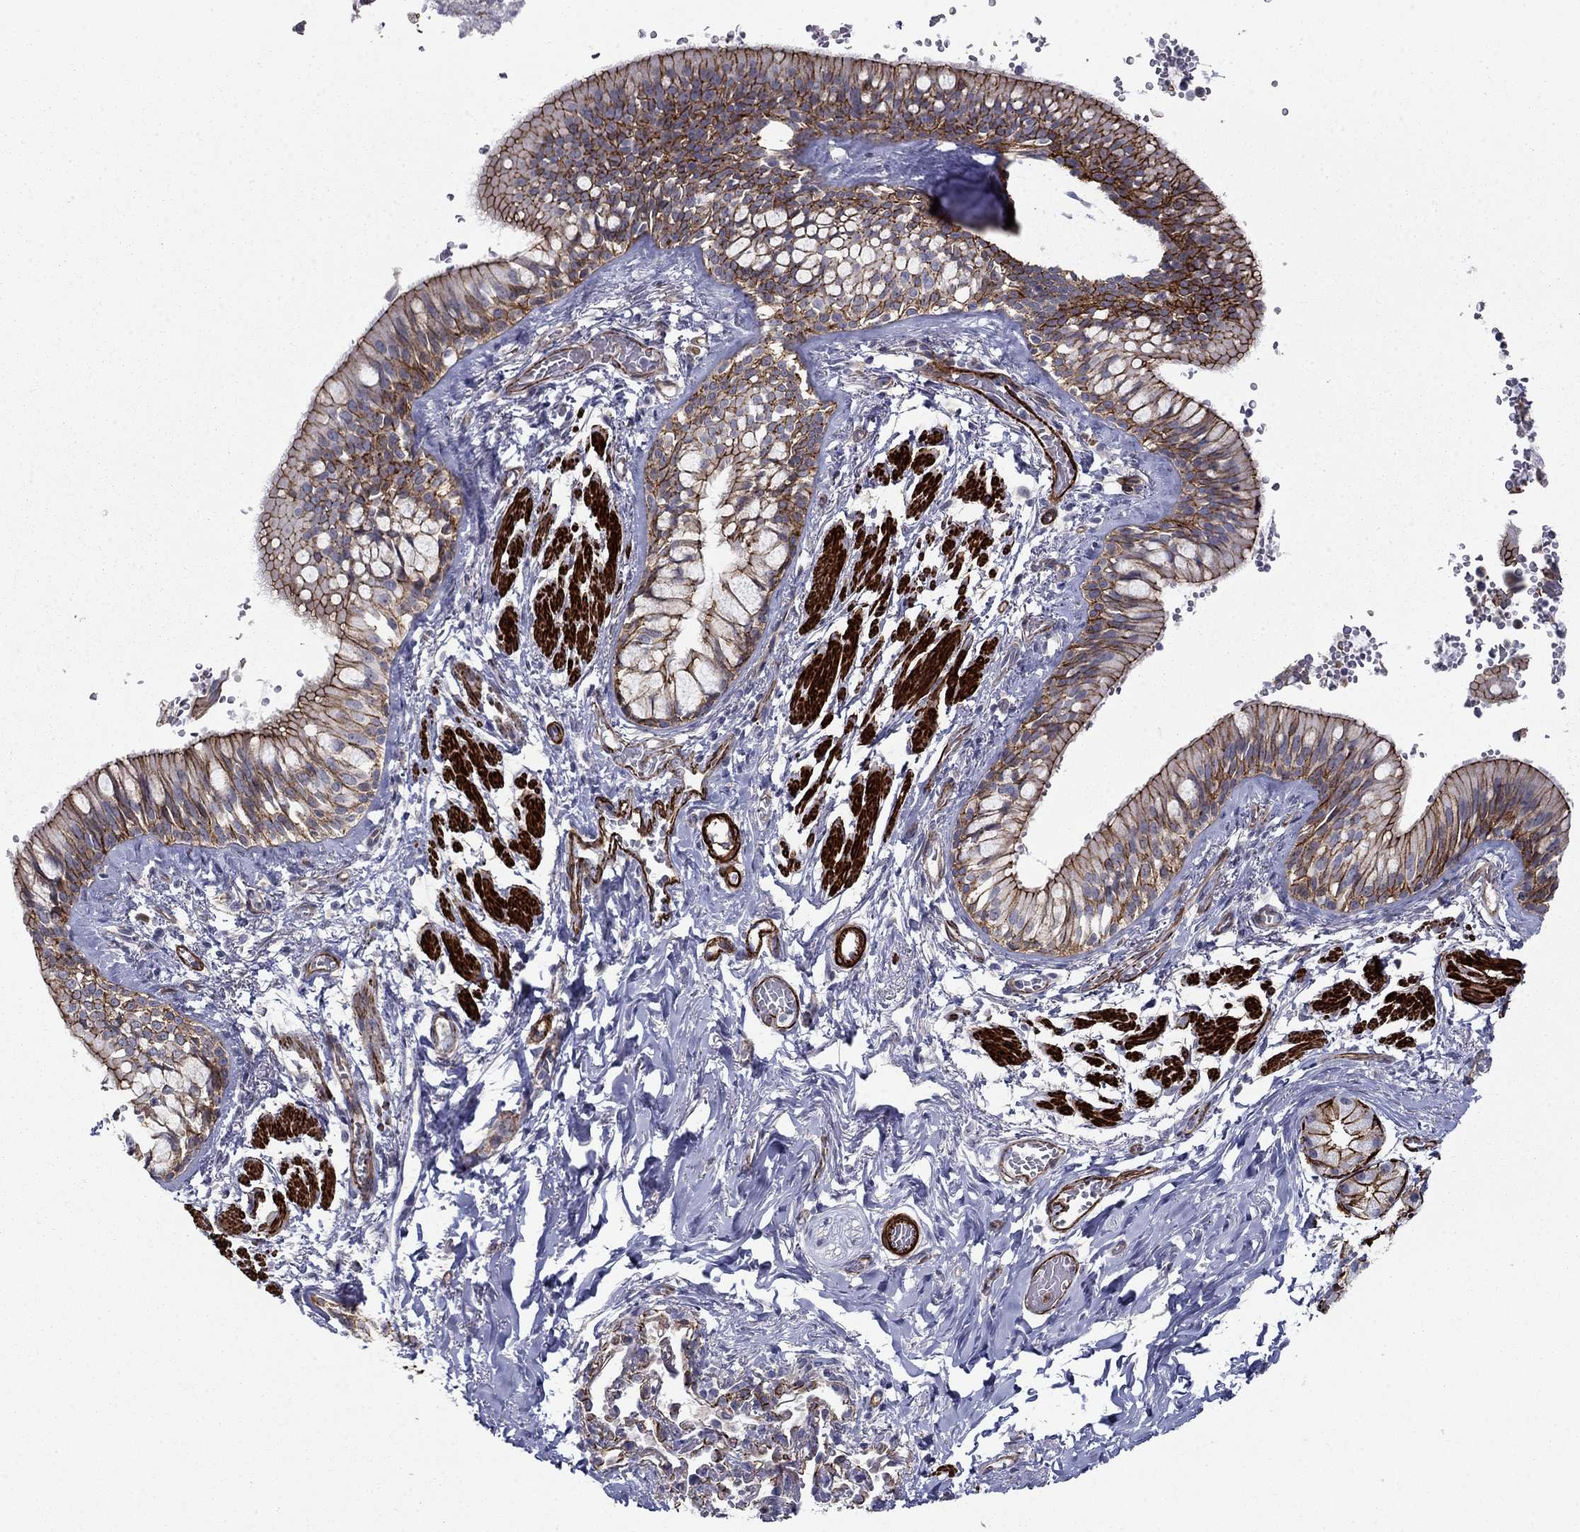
{"staining": {"intensity": "strong", "quantity": ">75%", "location": "cytoplasmic/membranous"}, "tissue": "bronchus", "cell_type": "Respiratory epithelial cells", "image_type": "normal", "snomed": [{"axis": "morphology", "description": "Normal tissue, NOS"}, {"axis": "topography", "description": "Bronchus"}, {"axis": "topography", "description": "Lung"}], "caption": "An image of human bronchus stained for a protein demonstrates strong cytoplasmic/membranous brown staining in respiratory epithelial cells.", "gene": "KRBA1", "patient": {"sex": "female", "age": 57}}